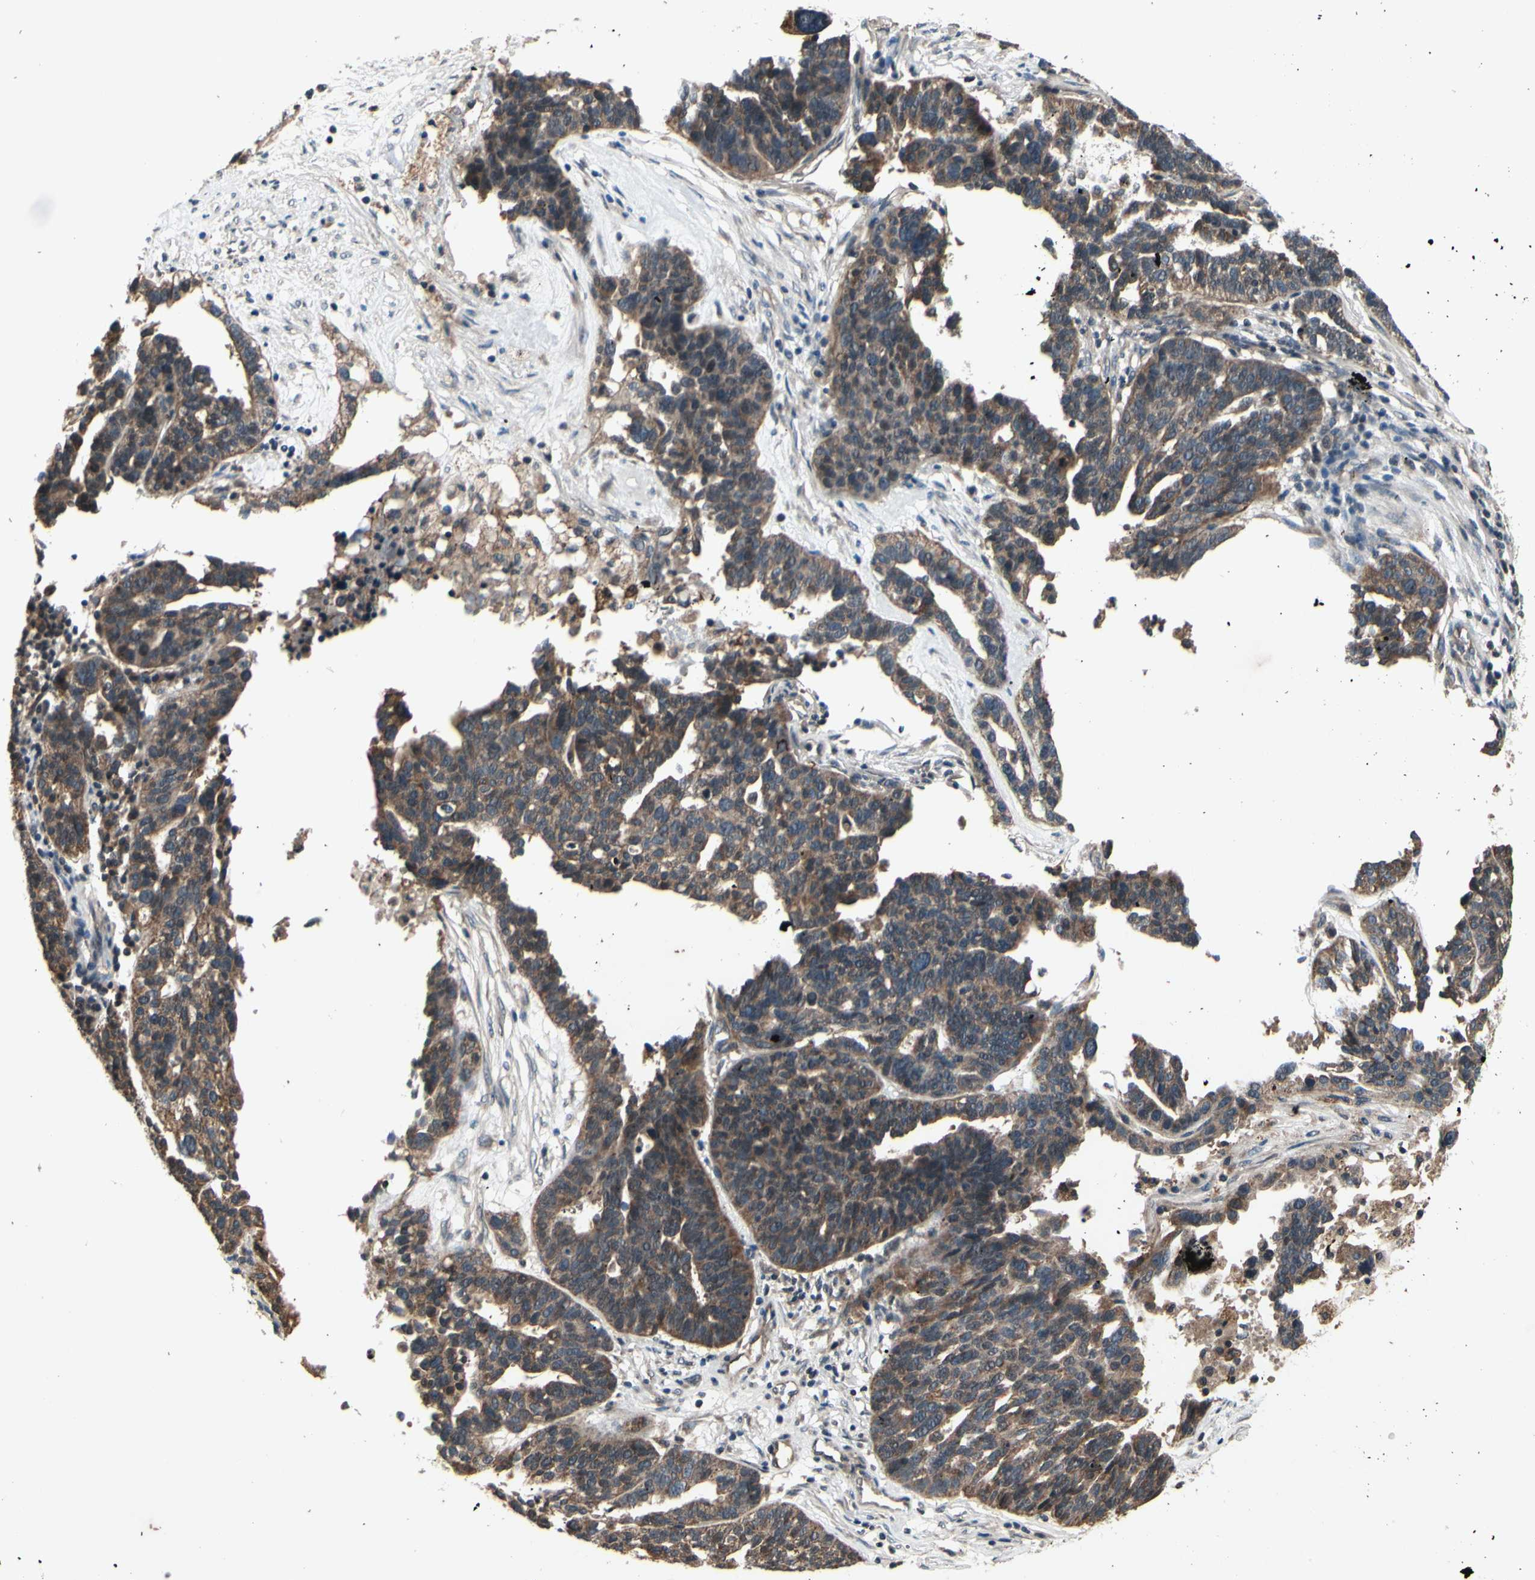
{"staining": {"intensity": "moderate", "quantity": ">75%", "location": "cytoplasmic/membranous"}, "tissue": "ovarian cancer", "cell_type": "Tumor cells", "image_type": "cancer", "snomed": [{"axis": "morphology", "description": "Cystadenocarcinoma, serous, NOS"}, {"axis": "topography", "description": "Ovary"}], "caption": "Immunohistochemical staining of human ovarian cancer demonstrates medium levels of moderate cytoplasmic/membranous protein positivity in about >75% of tumor cells.", "gene": "MBTPS2", "patient": {"sex": "female", "age": 59}}